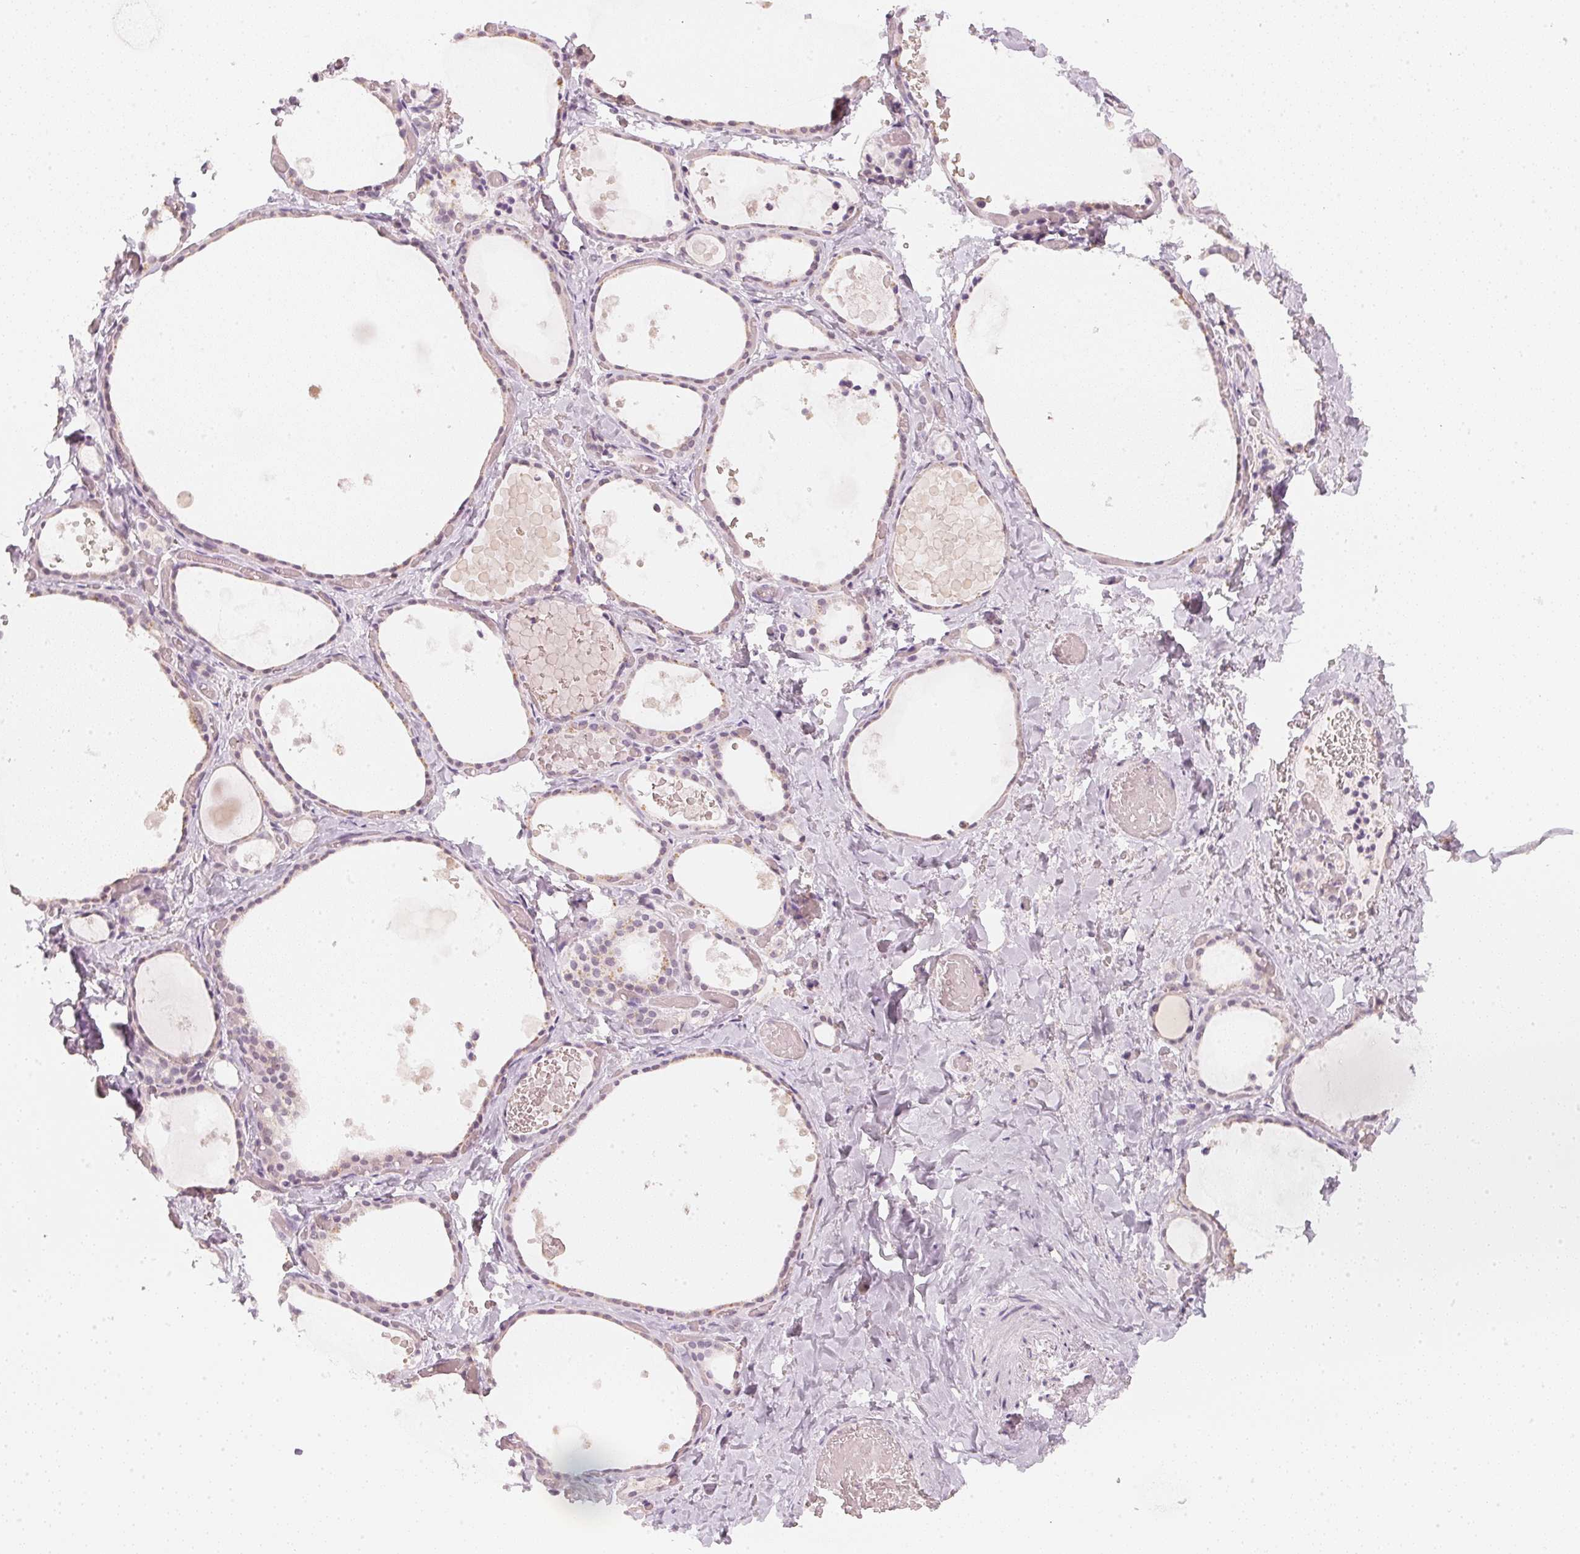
{"staining": {"intensity": "weak", "quantity": "<25%", "location": "cytoplasmic/membranous"}, "tissue": "thyroid gland", "cell_type": "Glandular cells", "image_type": "normal", "snomed": [{"axis": "morphology", "description": "Normal tissue, NOS"}, {"axis": "topography", "description": "Thyroid gland"}], "caption": "Glandular cells show no significant protein staining in benign thyroid gland. (DAB immunohistochemistry (IHC) with hematoxylin counter stain).", "gene": "CFAP276", "patient": {"sex": "female", "age": 56}}